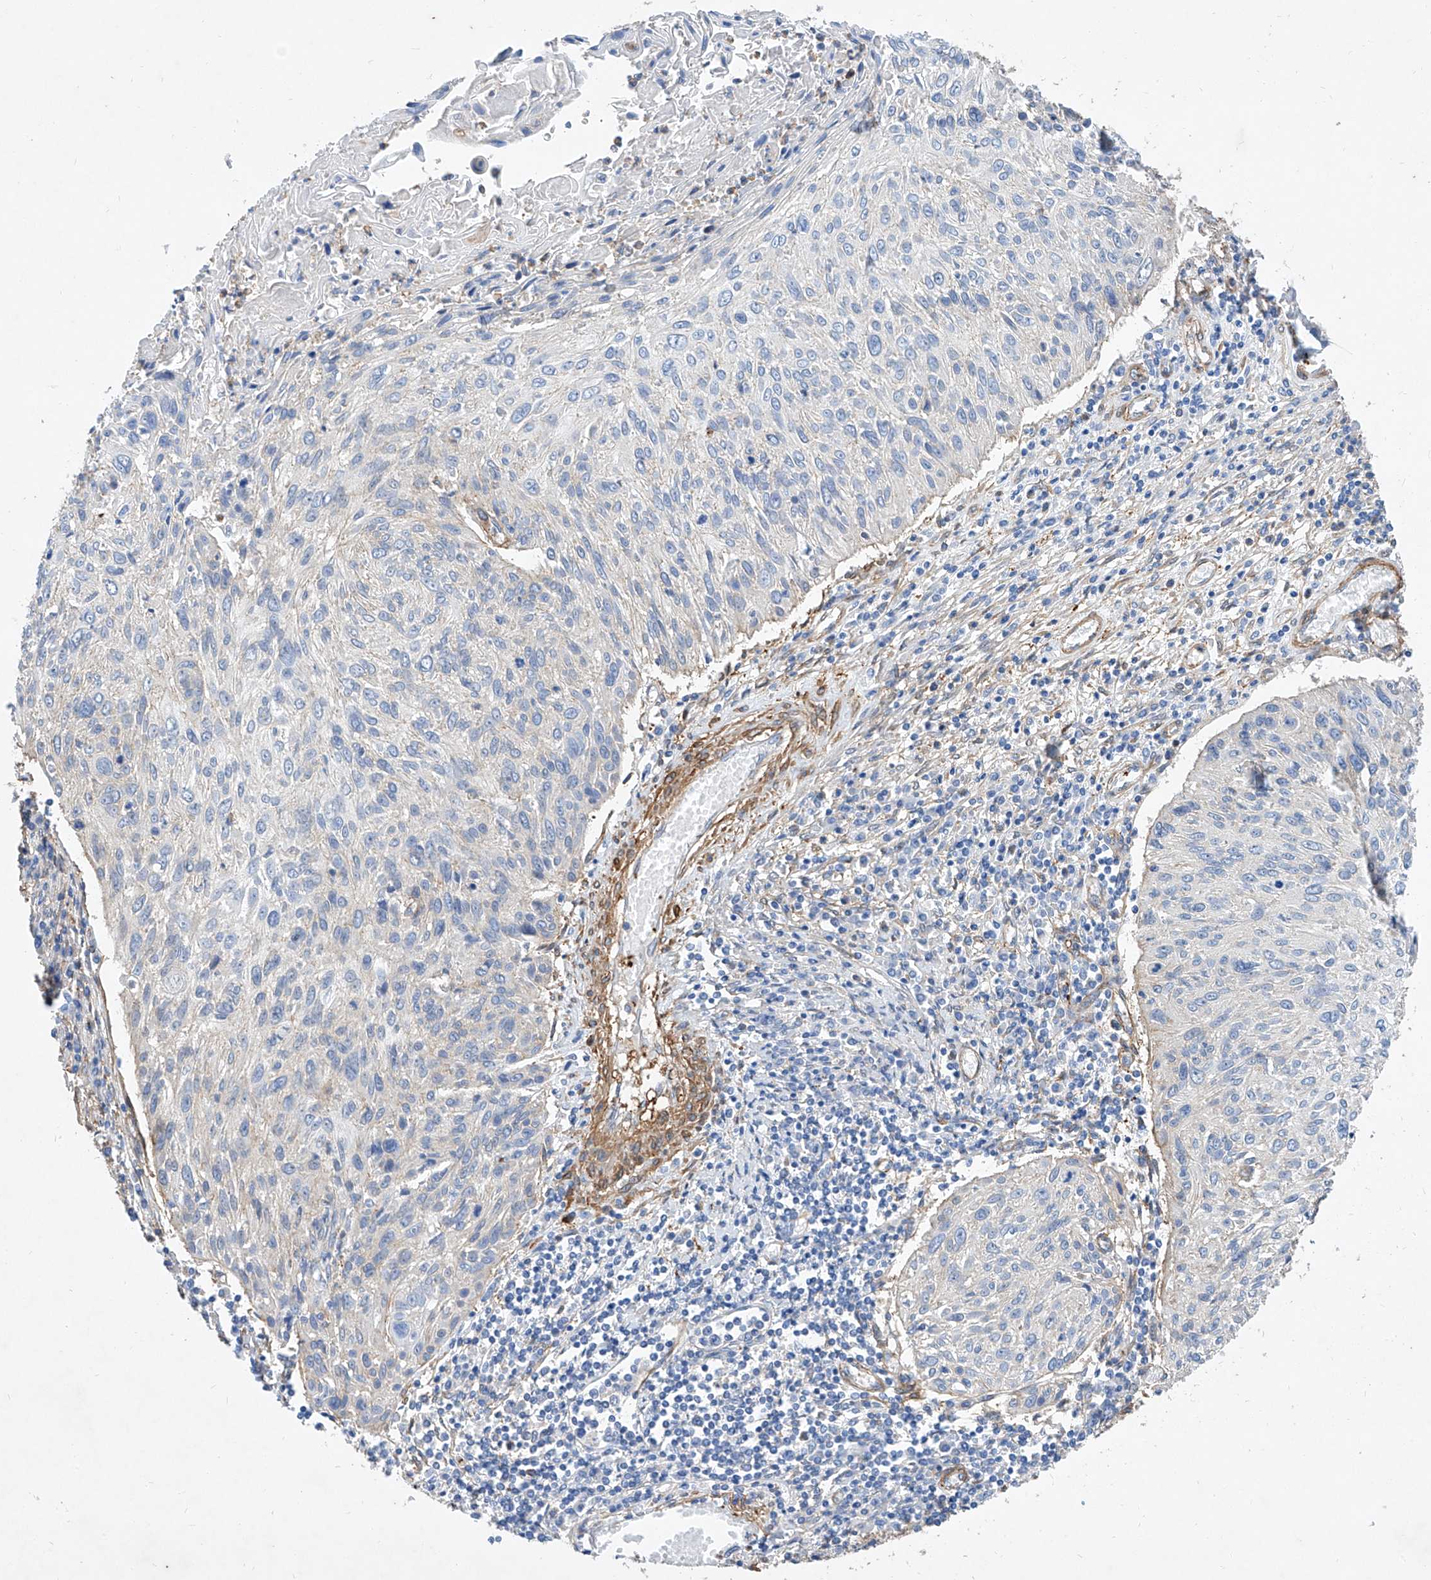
{"staining": {"intensity": "negative", "quantity": "none", "location": "none"}, "tissue": "cervical cancer", "cell_type": "Tumor cells", "image_type": "cancer", "snomed": [{"axis": "morphology", "description": "Squamous cell carcinoma, NOS"}, {"axis": "topography", "description": "Cervix"}], "caption": "Tumor cells show no significant expression in cervical squamous cell carcinoma.", "gene": "TAS2R60", "patient": {"sex": "female", "age": 51}}